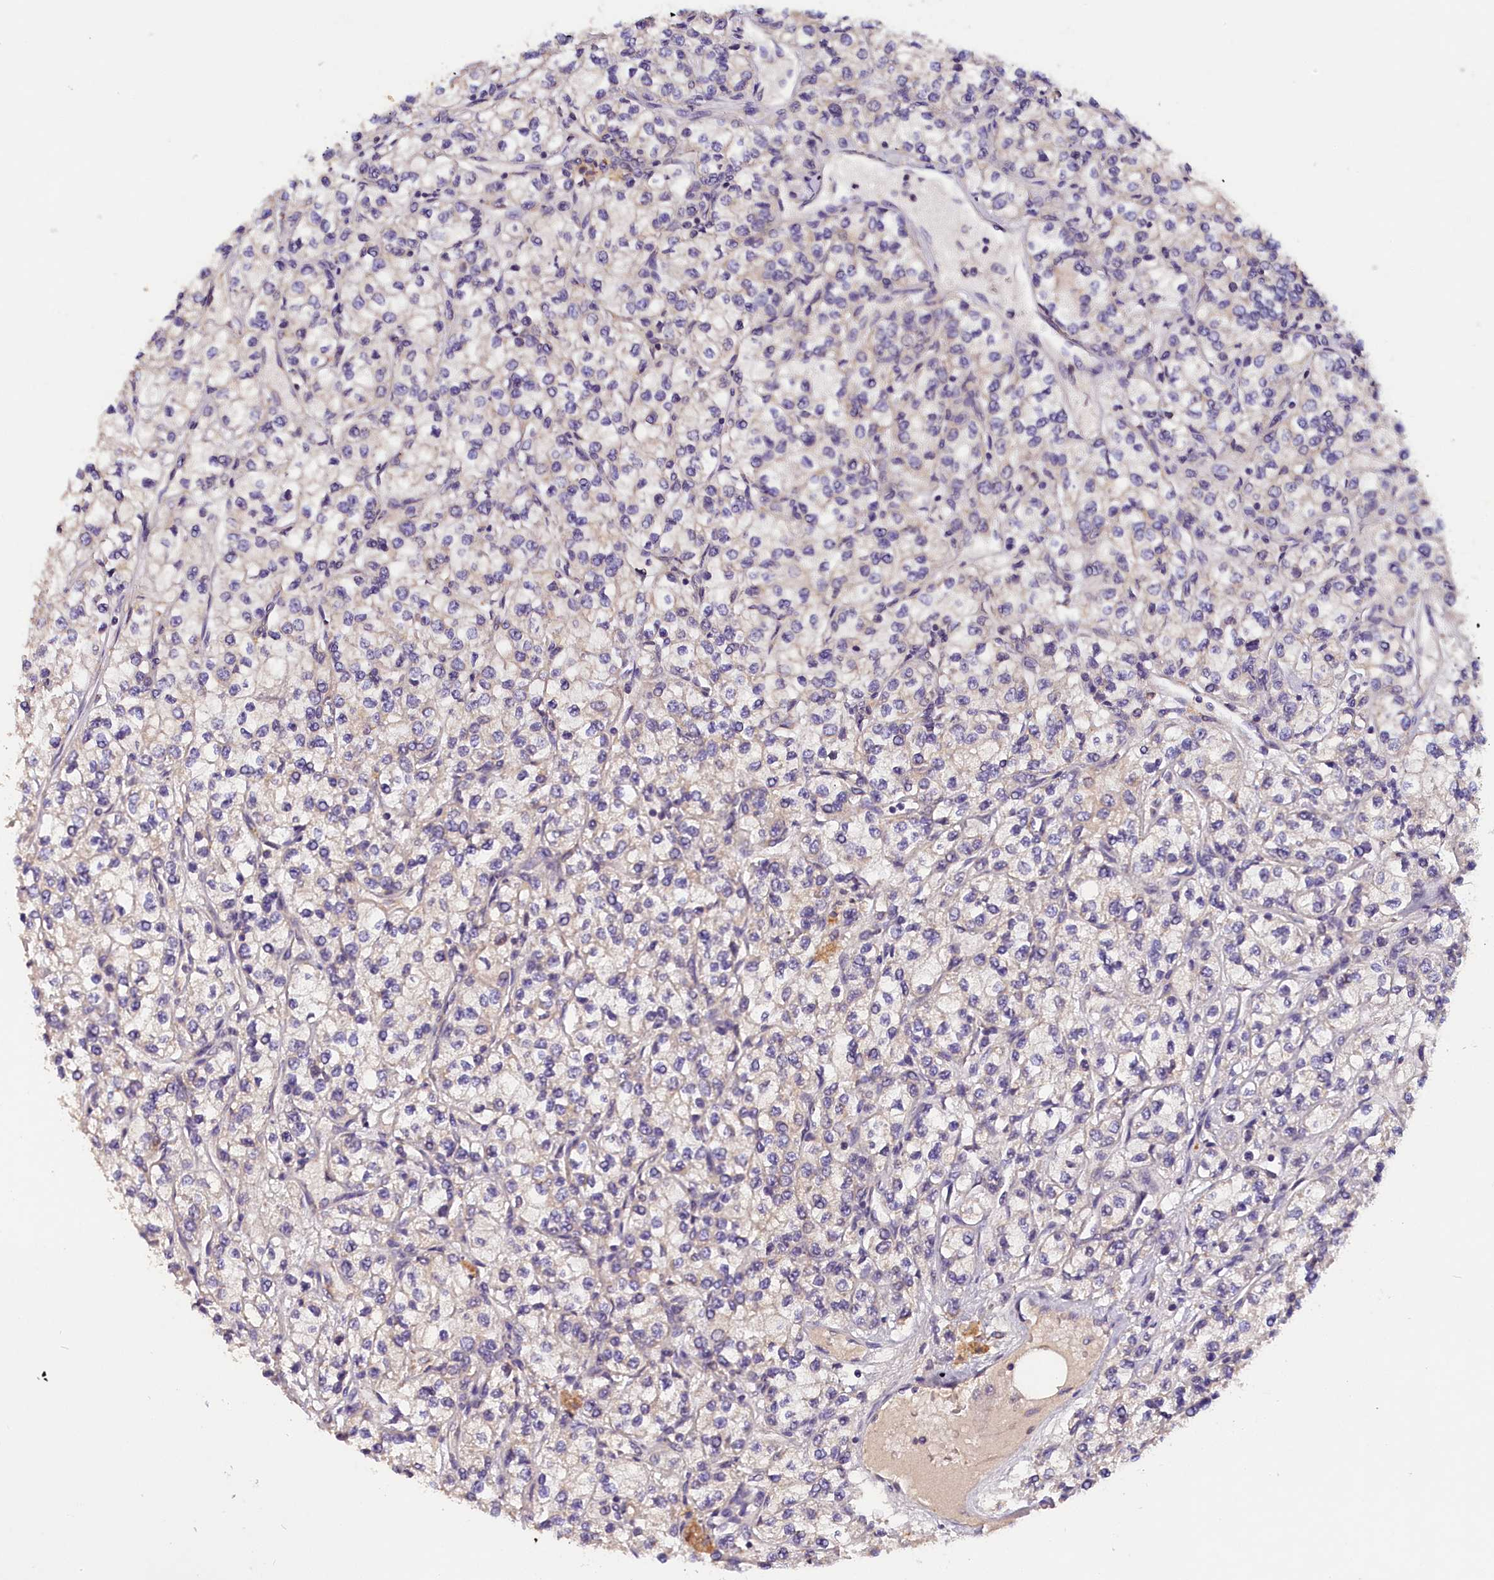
{"staining": {"intensity": "negative", "quantity": "none", "location": "none"}, "tissue": "renal cancer", "cell_type": "Tumor cells", "image_type": "cancer", "snomed": [{"axis": "morphology", "description": "Adenocarcinoma, NOS"}, {"axis": "topography", "description": "Kidney"}], "caption": "High magnification brightfield microscopy of adenocarcinoma (renal) stained with DAB (3,3'-diaminobenzidine) (brown) and counterstained with hematoxylin (blue): tumor cells show no significant positivity. The staining was performed using DAB (3,3'-diaminobenzidine) to visualize the protein expression in brown, while the nuclei were stained in blue with hematoxylin (Magnification: 20x).", "gene": "ST7L", "patient": {"sex": "male", "age": 80}}